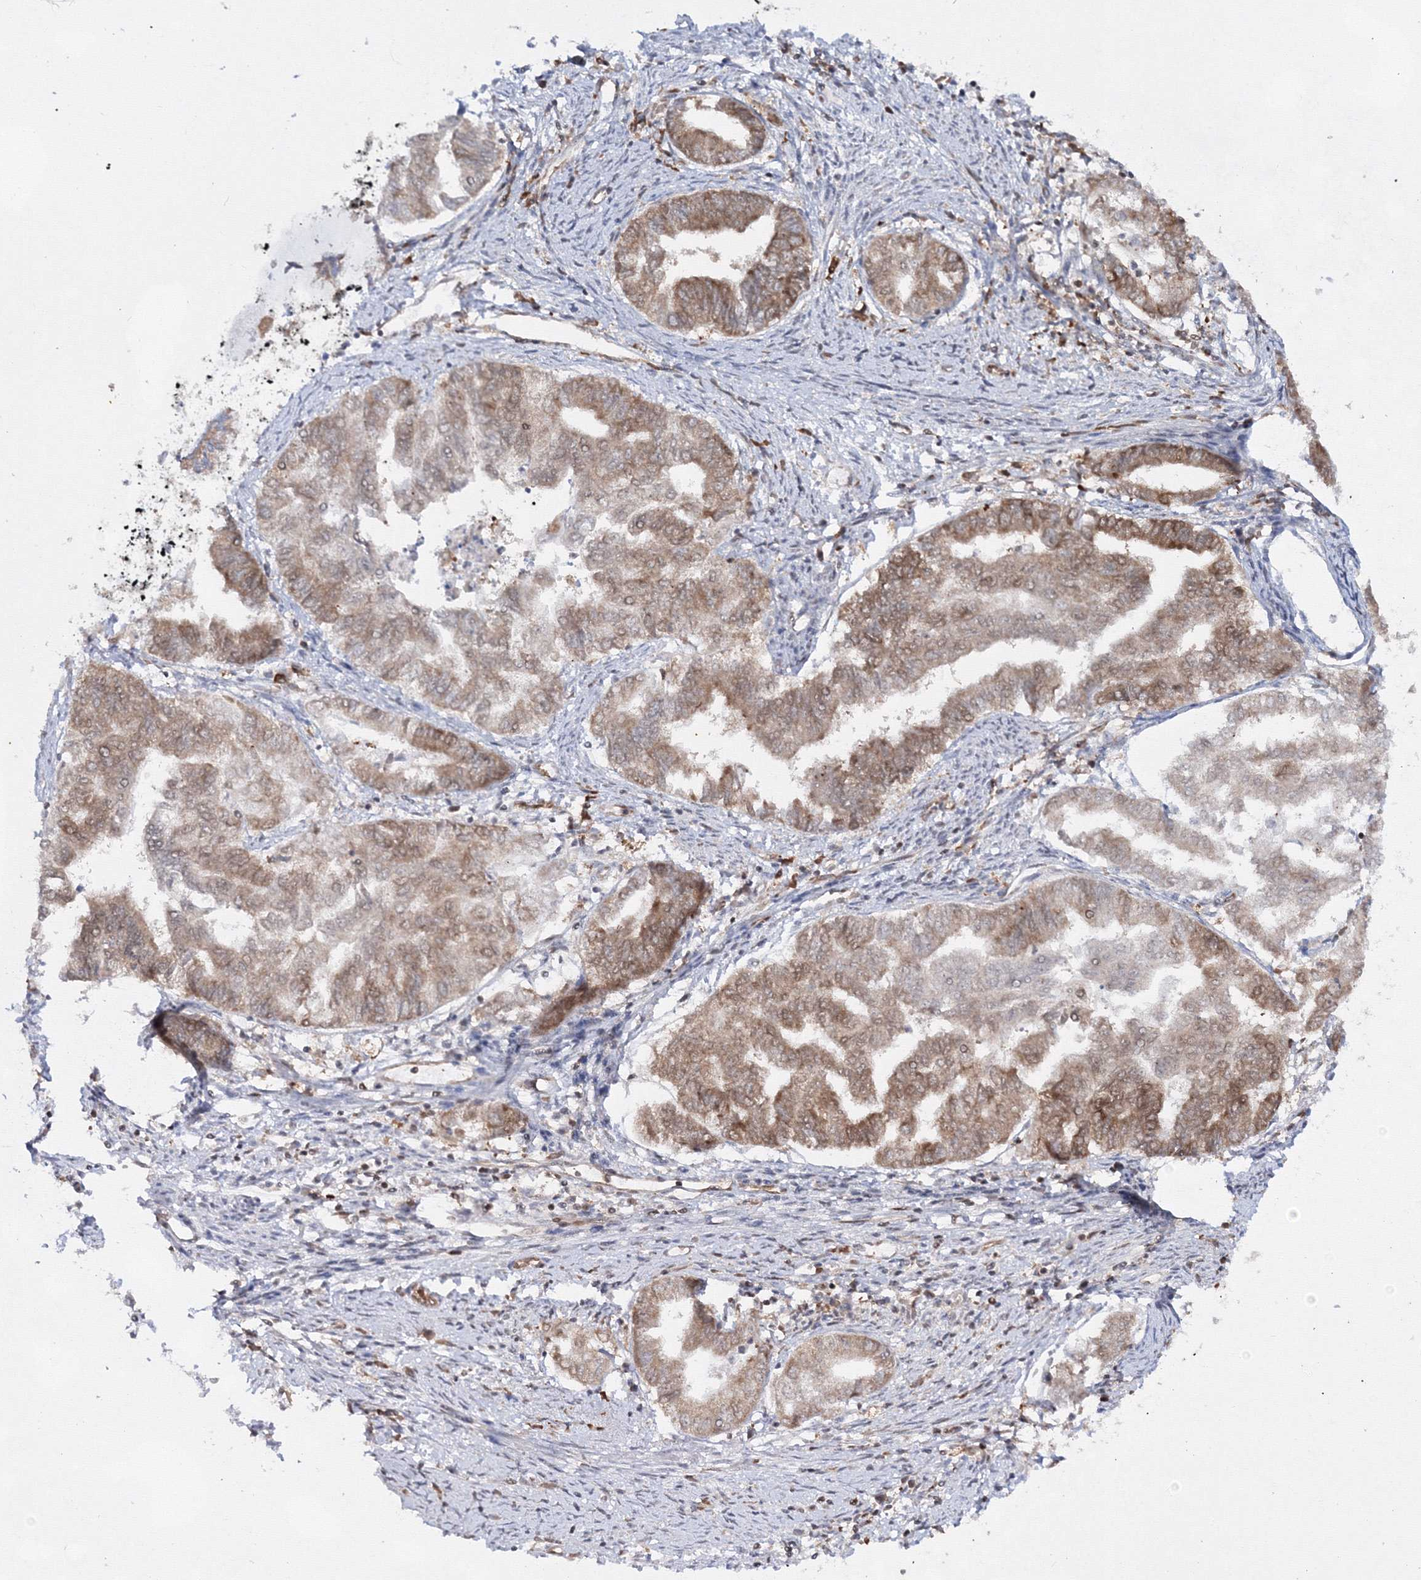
{"staining": {"intensity": "moderate", "quantity": ">75%", "location": "cytoplasmic/membranous"}, "tissue": "endometrial cancer", "cell_type": "Tumor cells", "image_type": "cancer", "snomed": [{"axis": "morphology", "description": "Adenocarcinoma, NOS"}, {"axis": "topography", "description": "Endometrium"}], "caption": "Adenocarcinoma (endometrial) stained for a protein (brown) demonstrates moderate cytoplasmic/membranous positive positivity in about >75% of tumor cells.", "gene": "HARS1", "patient": {"sex": "female", "age": 79}}